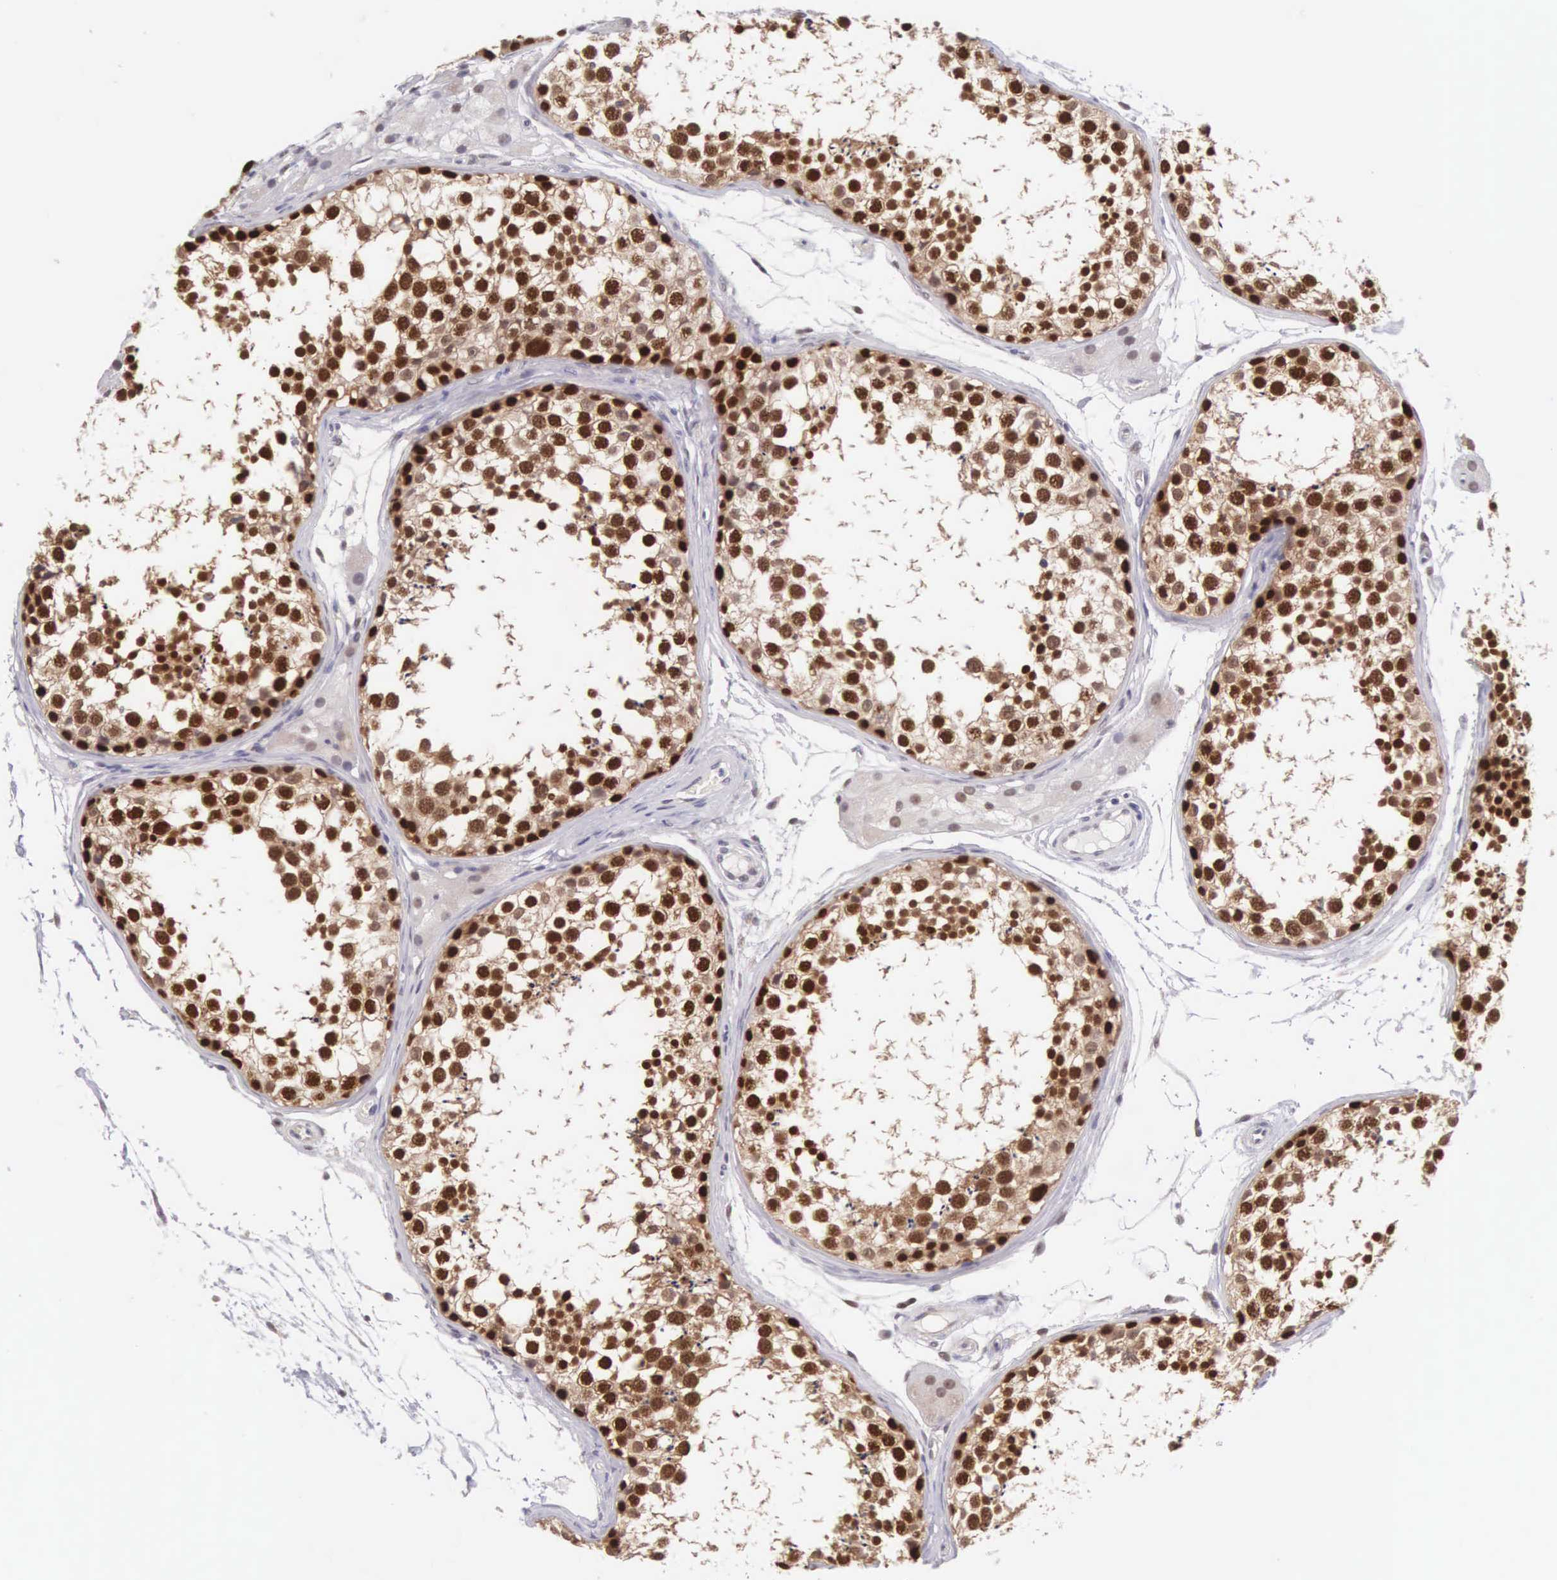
{"staining": {"intensity": "strong", "quantity": ">75%", "location": "nuclear"}, "tissue": "testis", "cell_type": "Cells in seminiferous ducts", "image_type": "normal", "snomed": [{"axis": "morphology", "description": "Normal tissue, NOS"}, {"axis": "topography", "description": "Testis"}], "caption": "Protein staining of unremarkable testis reveals strong nuclear staining in about >75% of cells in seminiferous ducts.", "gene": "CCDC117", "patient": {"sex": "male", "age": 57}}